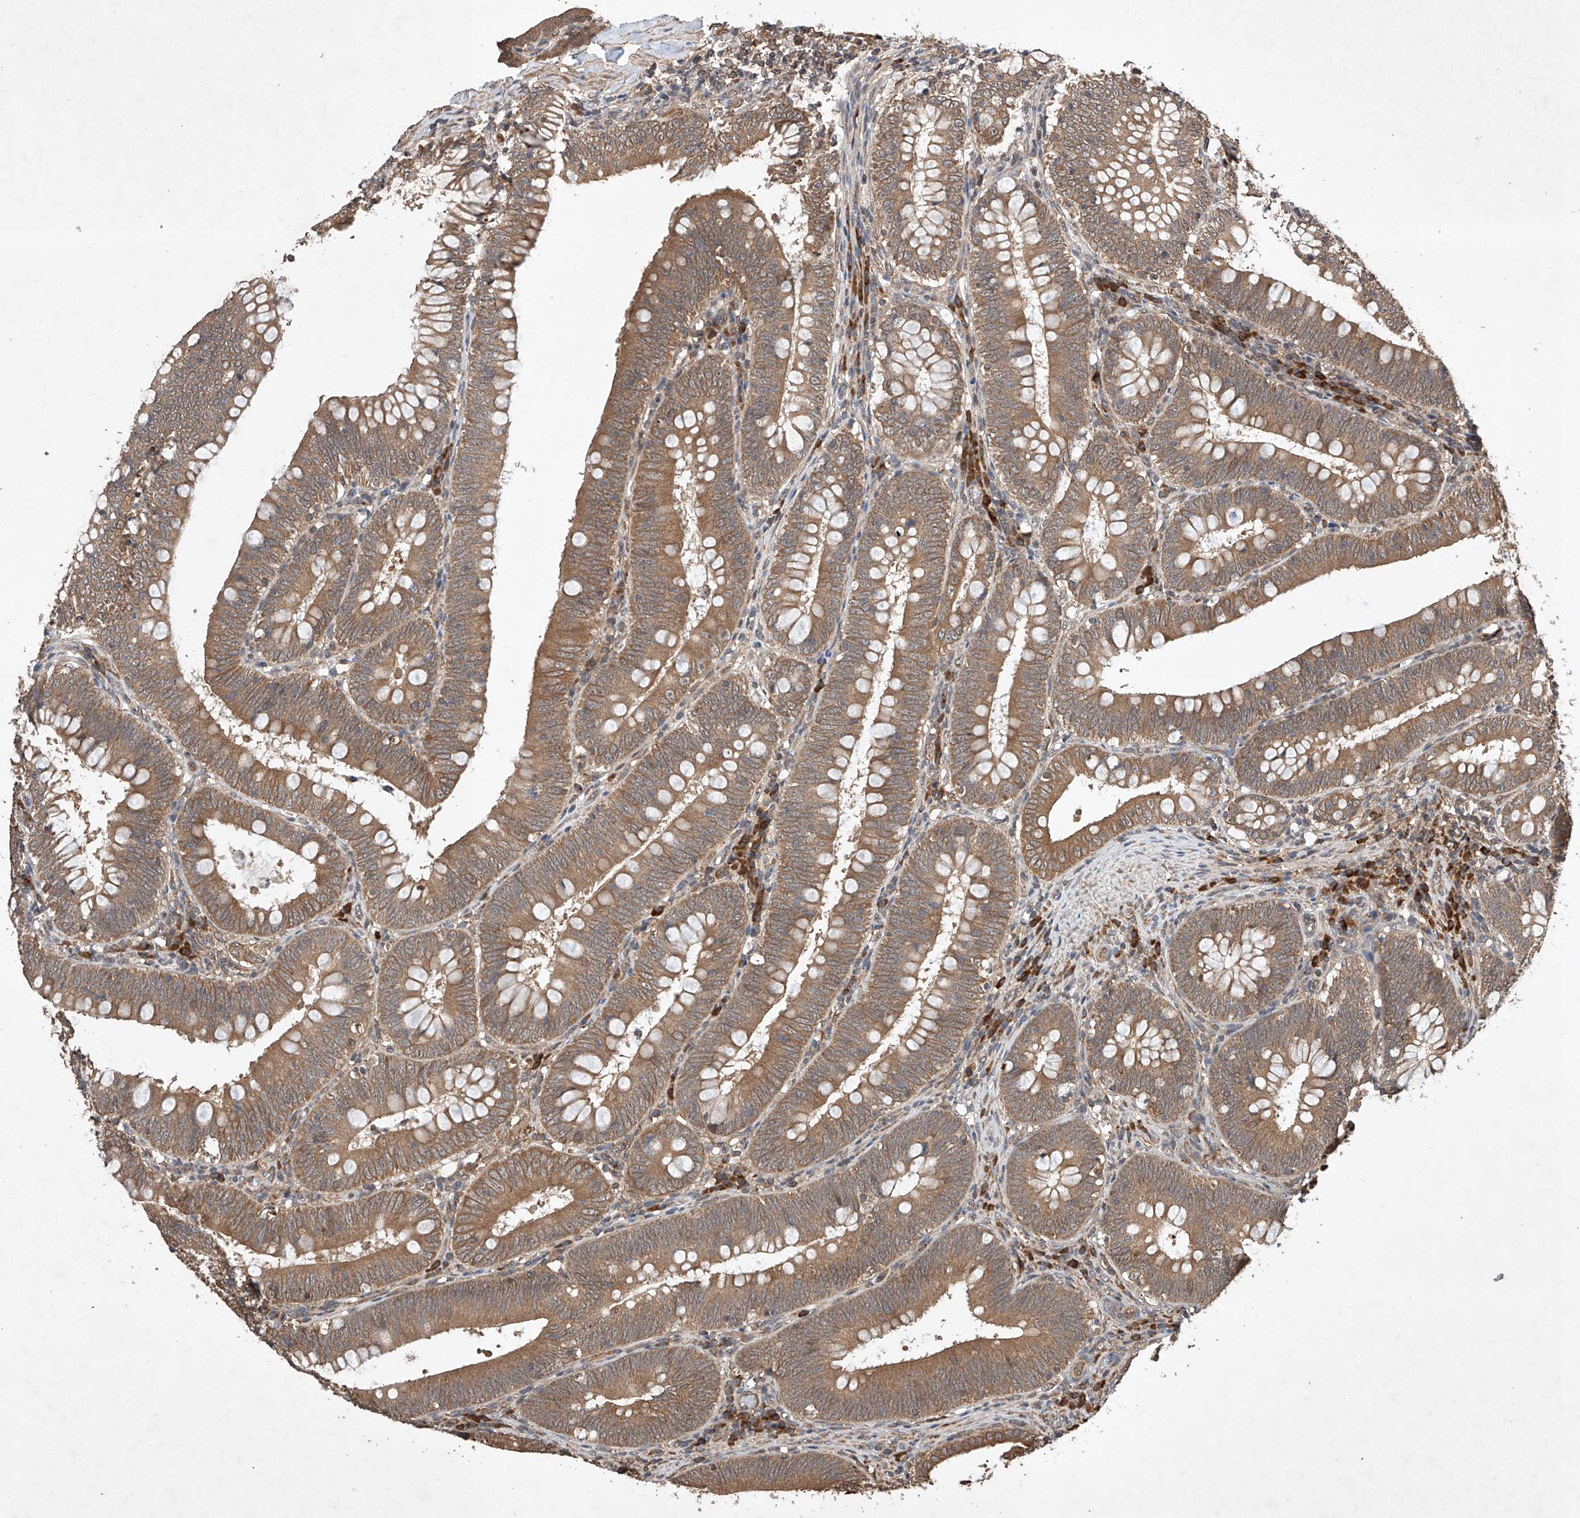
{"staining": {"intensity": "moderate", "quantity": ">75%", "location": "cytoplasmic/membranous"}, "tissue": "colorectal cancer", "cell_type": "Tumor cells", "image_type": "cancer", "snomed": [{"axis": "morphology", "description": "Normal tissue, NOS"}, {"axis": "topography", "description": "Colon"}], "caption": "High-power microscopy captured an IHC micrograph of colorectal cancer, revealing moderate cytoplasmic/membranous expression in about >75% of tumor cells.", "gene": "LURAP1", "patient": {"sex": "female", "age": 82}}